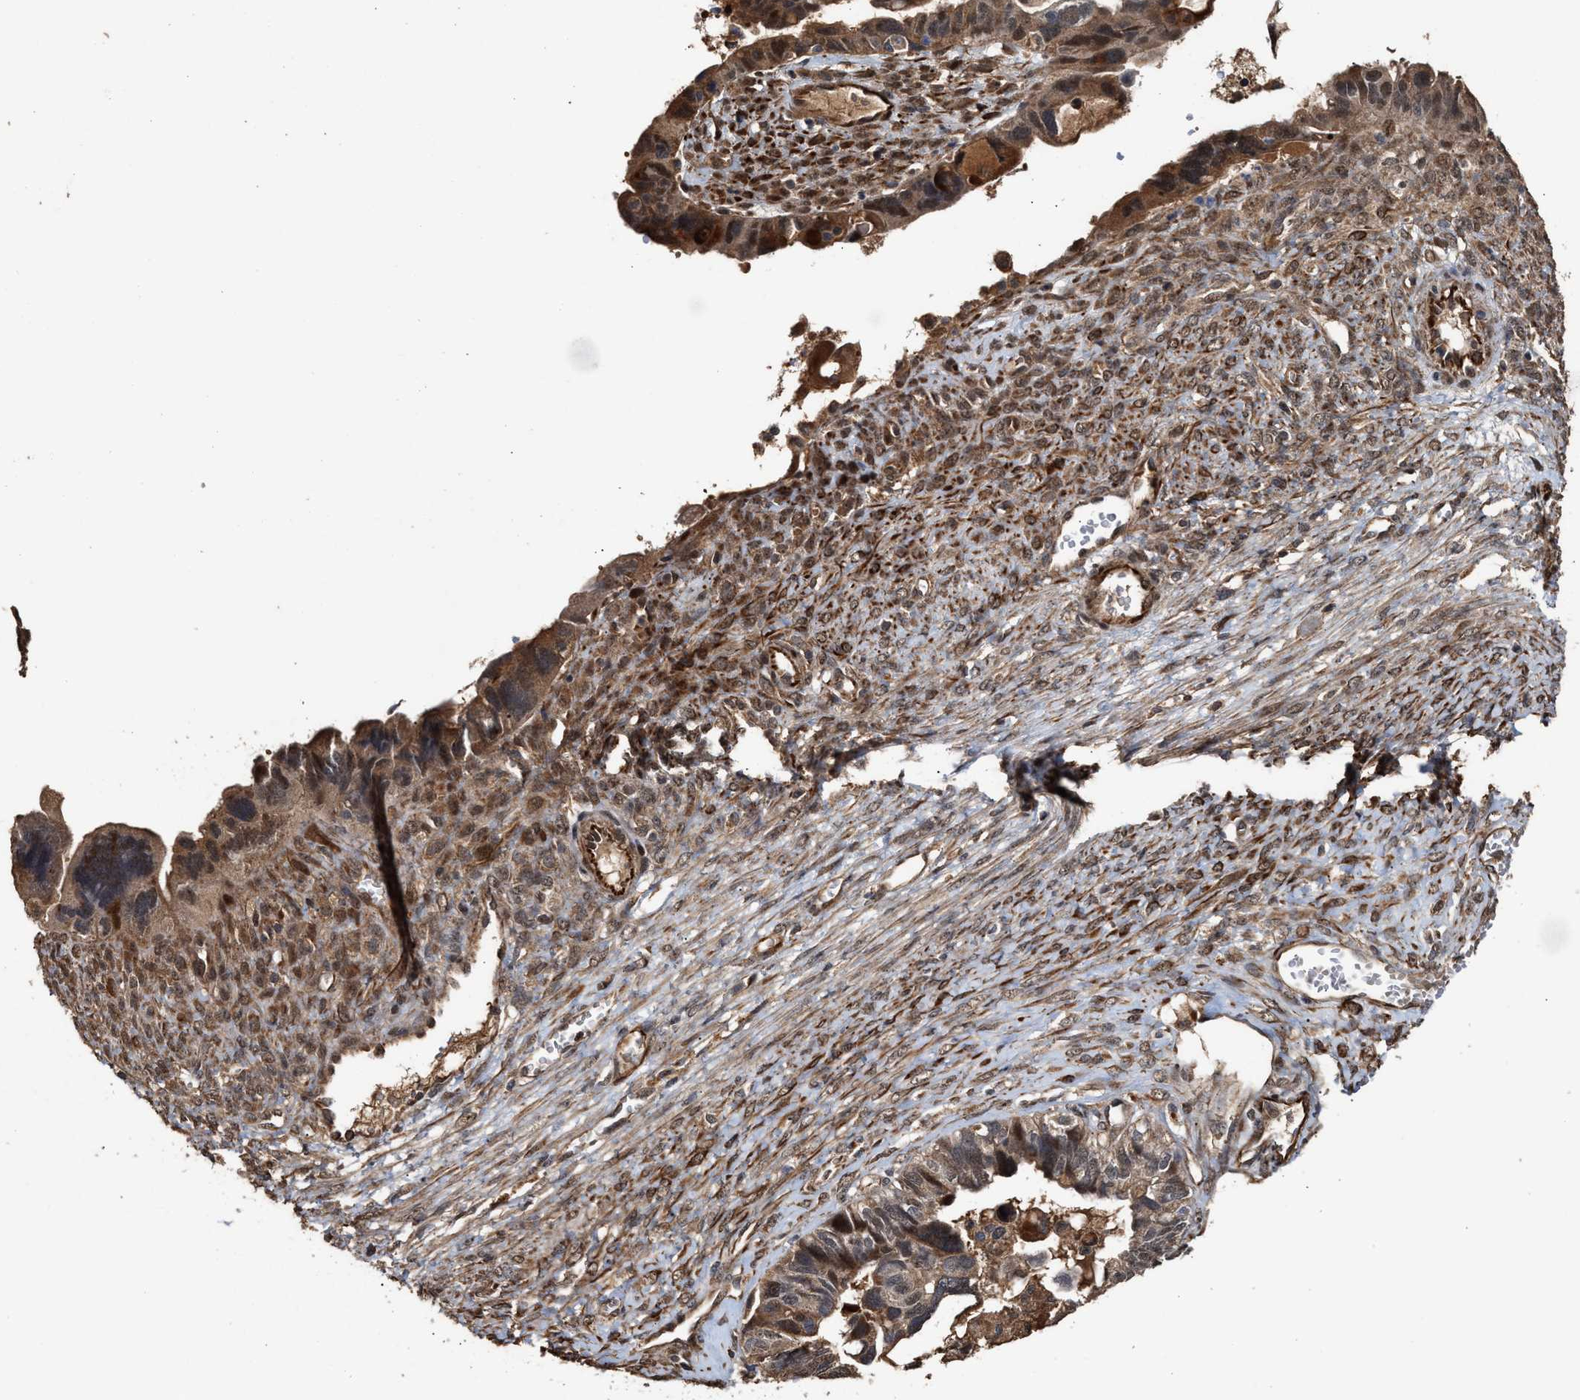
{"staining": {"intensity": "moderate", "quantity": ">75%", "location": "cytoplasmic/membranous,nuclear"}, "tissue": "ovarian cancer", "cell_type": "Tumor cells", "image_type": "cancer", "snomed": [{"axis": "morphology", "description": "Cystadenocarcinoma, serous, NOS"}, {"axis": "topography", "description": "Ovary"}], "caption": "Ovarian cancer tissue shows moderate cytoplasmic/membranous and nuclear expression in approximately >75% of tumor cells, visualized by immunohistochemistry.", "gene": "ZNHIT6", "patient": {"sex": "female", "age": 79}}